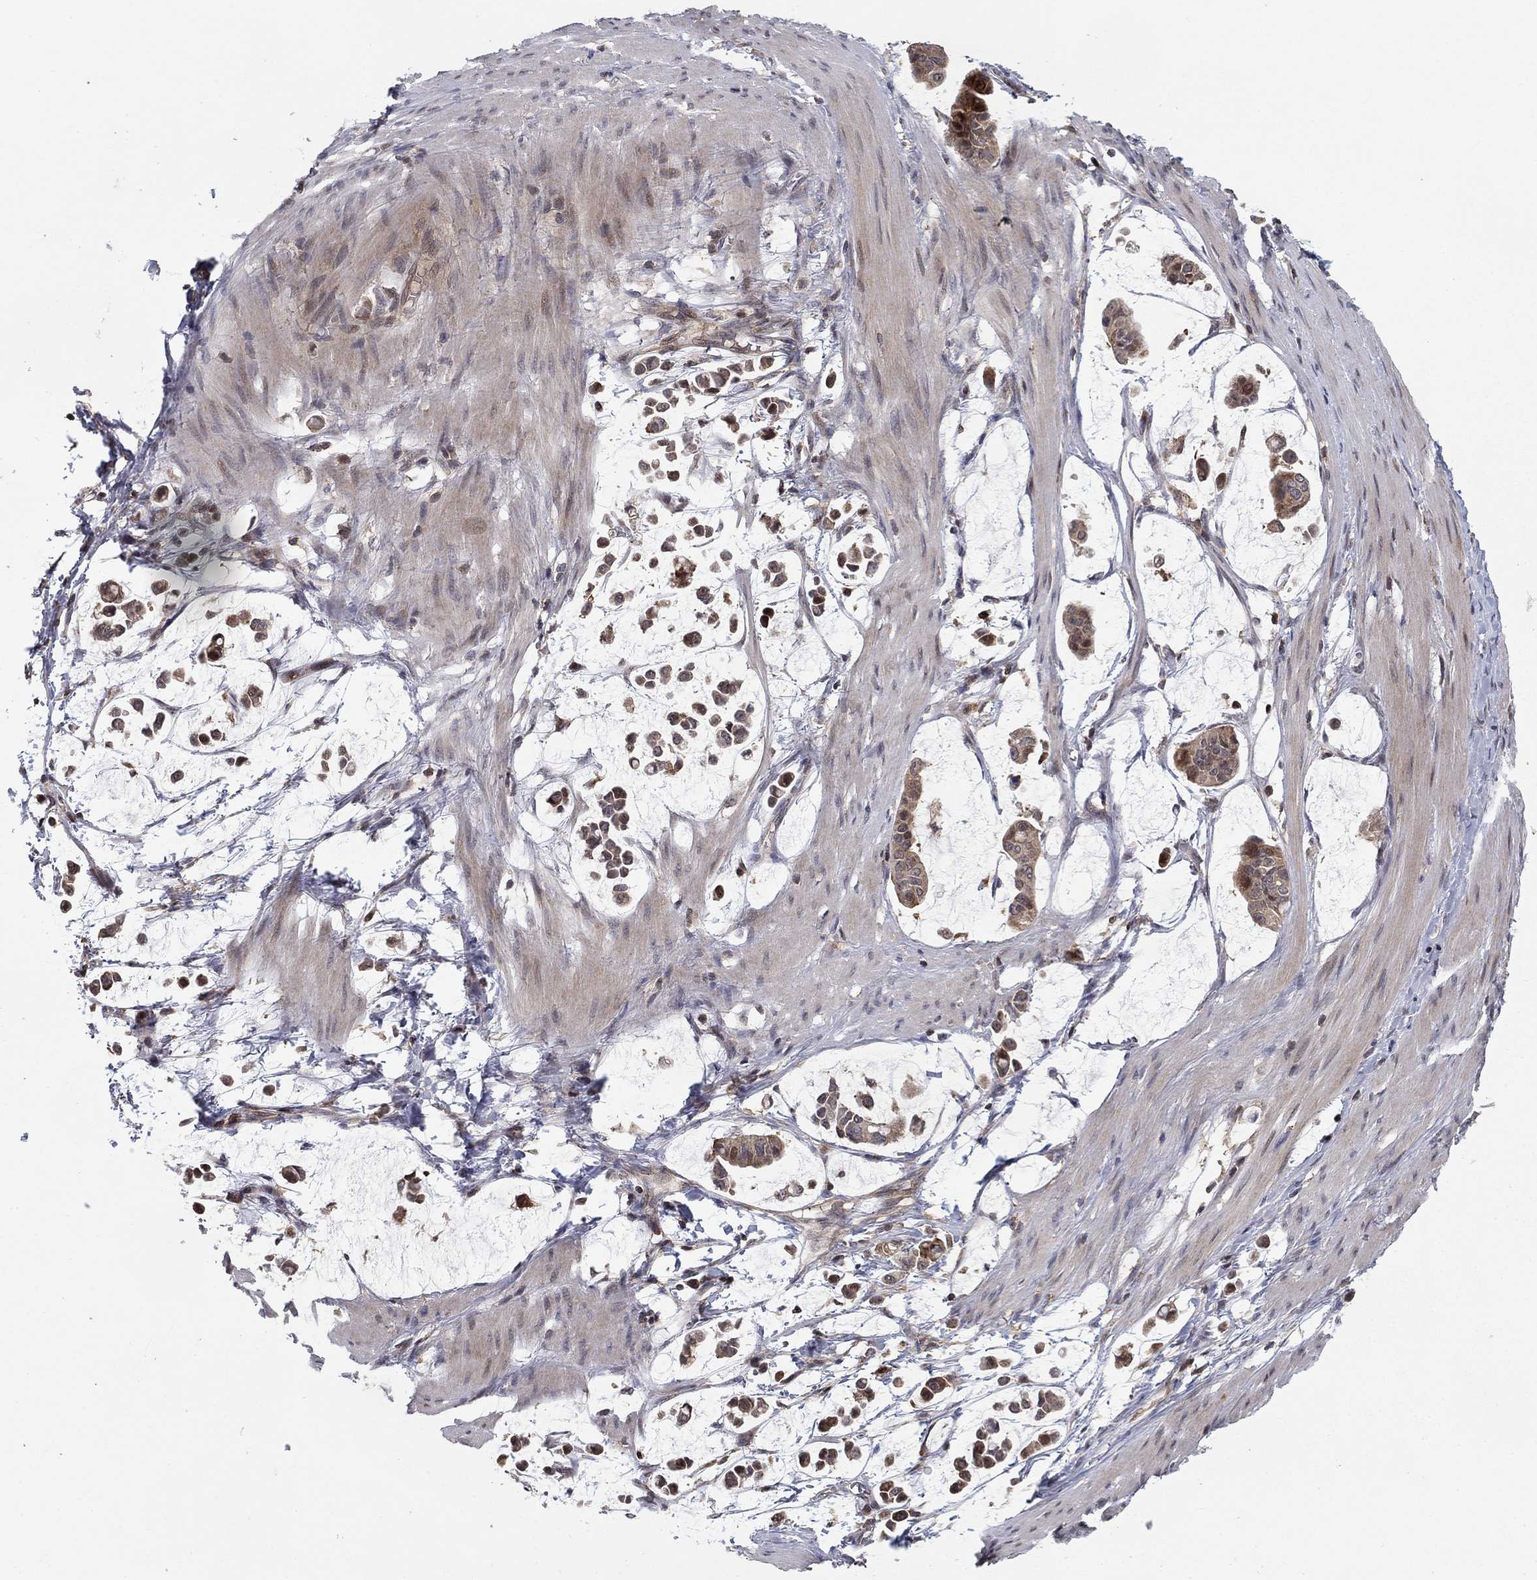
{"staining": {"intensity": "moderate", "quantity": "25%-75%", "location": "cytoplasmic/membranous"}, "tissue": "stomach cancer", "cell_type": "Tumor cells", "image_type": "cancer", "snomed": [{"axis": "morphology", "description": "Adenocarcinoma, NOS"}, {"axis": "topography", "description": "Stomach"}], "caption": "Protein positivity by immunohistochemistry (IHC) shows moderate cytoplasmic/membranous expression in about 25%-75% of tumor cells in adenocarcinoma (stomach).", "gene": "LPCAT4", "patient": {"sex": "male", "age": 82}}